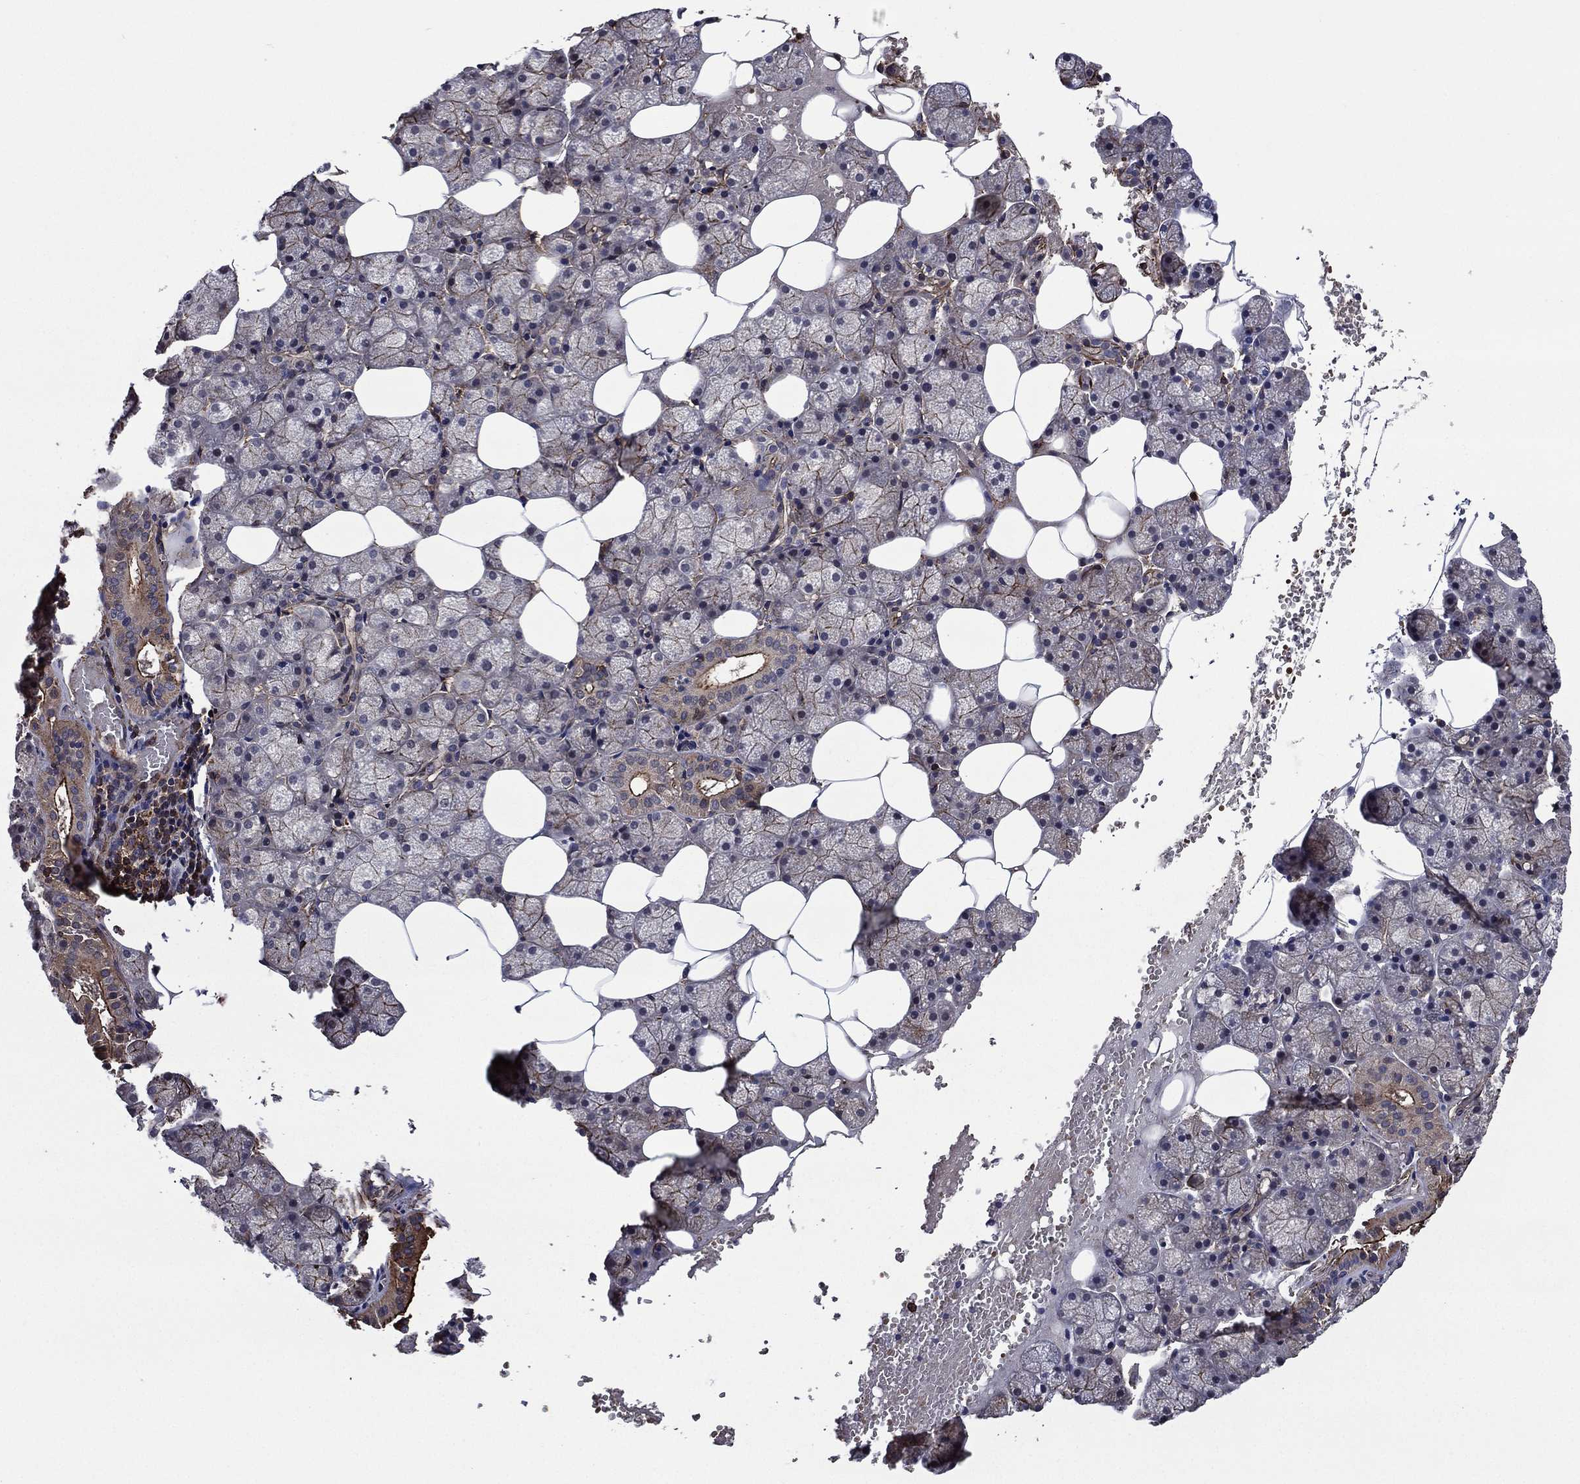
{"staining": {"intensity": "strong", "quantity": "25%-75%", "location": "cytoplasmic/membranous"}, "tissue": "salivary gland", "cell_type": "Glandular cells", "image_type": "normal", "snomed": [{"axis": "morphology", "description": "Normal tissue, NOS"}, {"axis": "topography", "description": "Salivary gland"}], "caption": "A high amount of strong cytoplasmic/membranous expression is appreciated in approximately 25%-75% of glandular cells in benign salivary gland. Immunohistochemistry (ihc) stains the protein in brown and the nuclei are stained blue.", "gene": "PLPP3", "patient": {"sex": "male", "age": 38}}